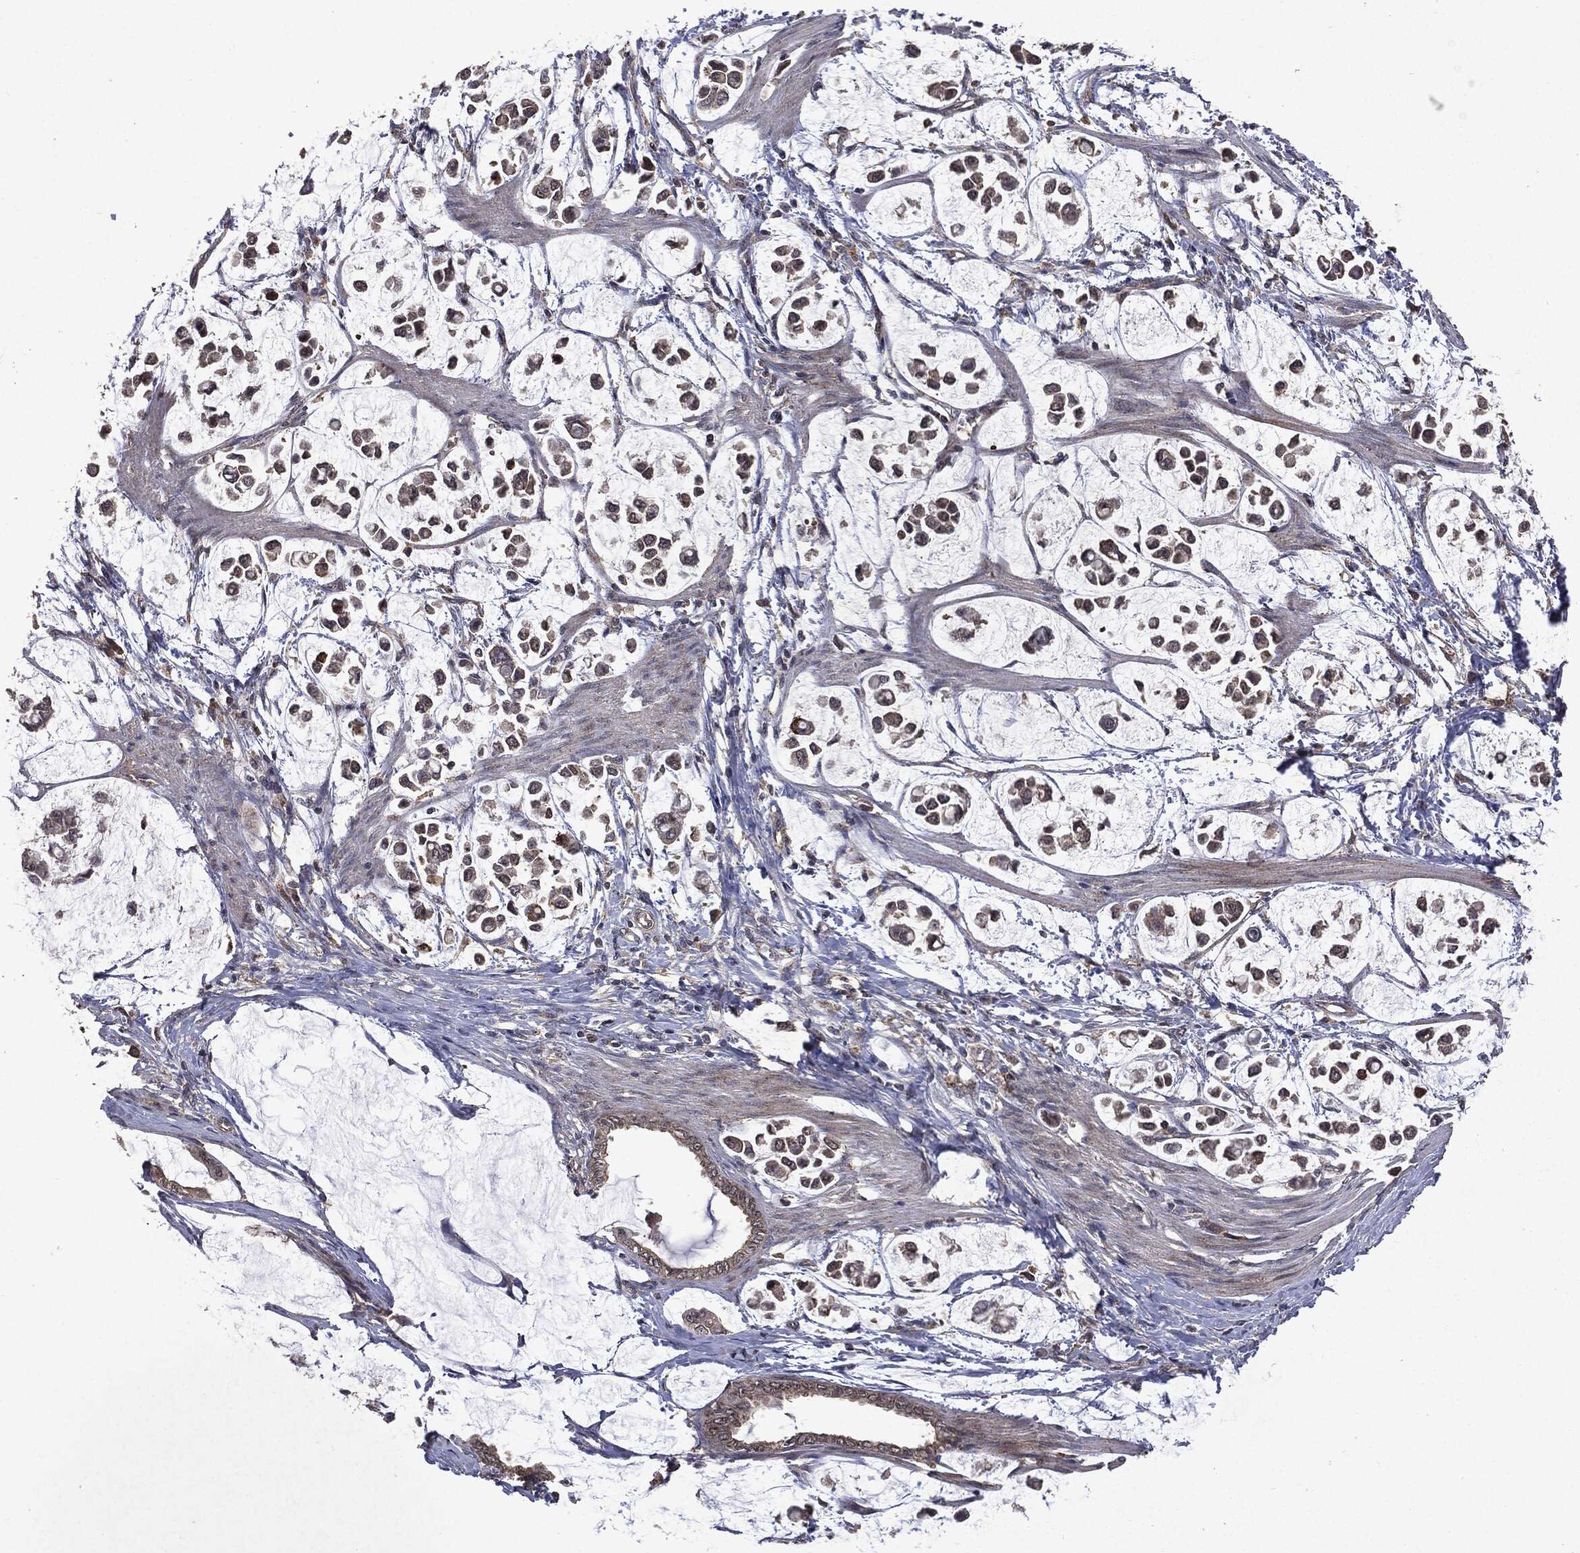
{"staining": {"intensity": "moderate", "quantity": "25%-75%", "location": "cytoplasmic/membranous"}, "tissue": "stomach cancer", "cell_type": "Tumor cells", "image_type": "cancer", "snomed": [{"axis": "morphology", "description": "Adenocarcinoma, NOS"}, {"axis": "topography", "description": "Stomach"}], "caption": "Brown immunohistochemical staining in stomach cancer shows moderate cytoplasmic/membranous staining in approximately 25%-75% of tumor cells.", "gene": "PTEN", "patient": {"sex": "male", "age": 82}}